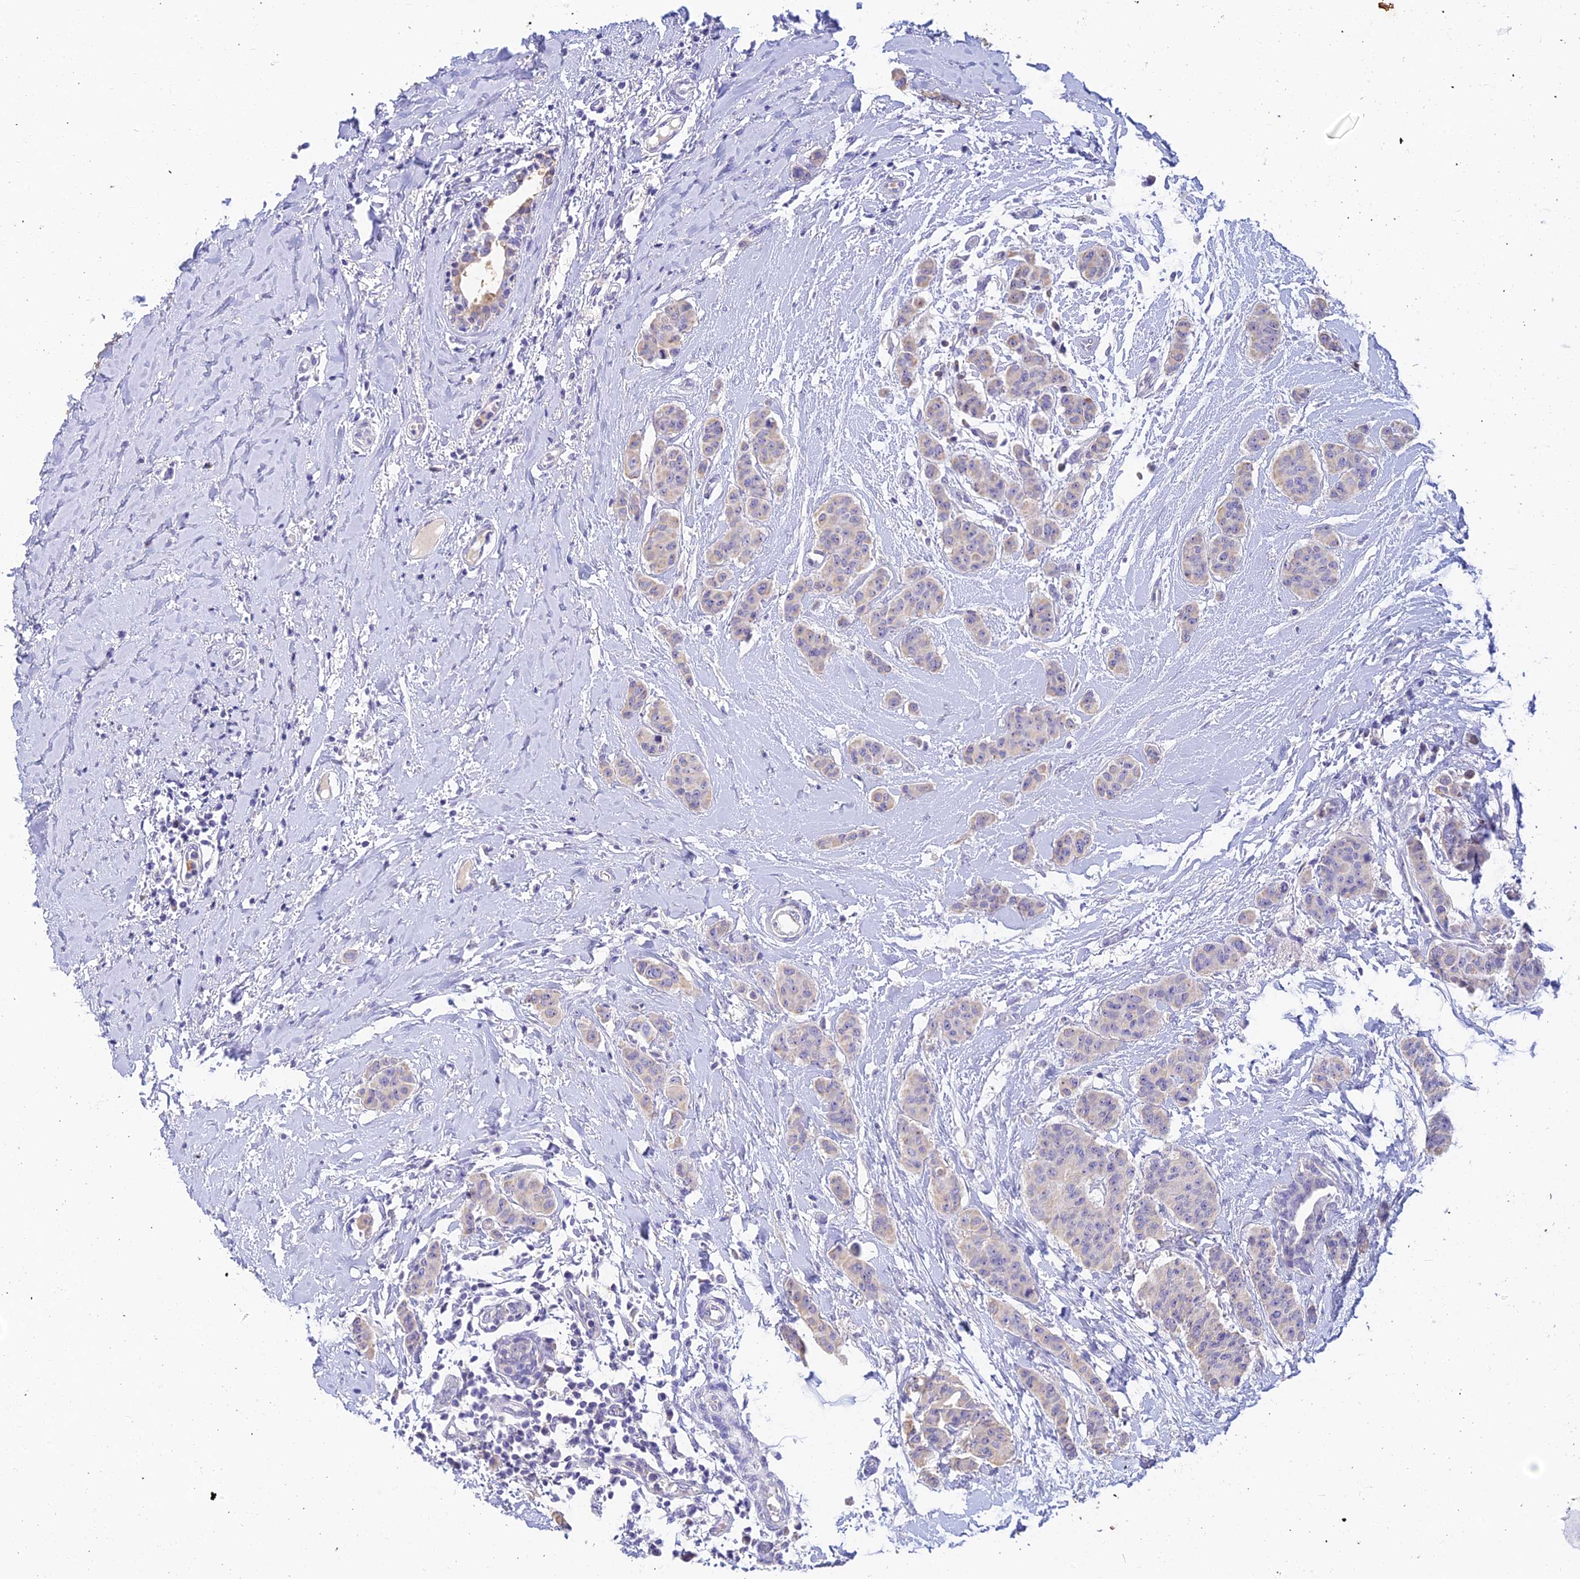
{"staining": {"intensity": "negative", "quantity": "none", "location": "none"}, "tissue": "breast cancer", "cell_type": "Tumor cells", "image_type": "cancer", "snomed": [{"axis": "morphology", "description": "Duct carcinoma"}, {"axis": "topography", "description": "Breast"}], "caption": "Immunohistochemistry (IHC) photomicrograph of human breast invasive ductal carcinoma stained for a protein (brown), which reveals no expression in tumor cells. (DAB immunohistochemistry, high magnification).", "gene": "INTS13", "patient": {"sex": "female", "age": 40}}